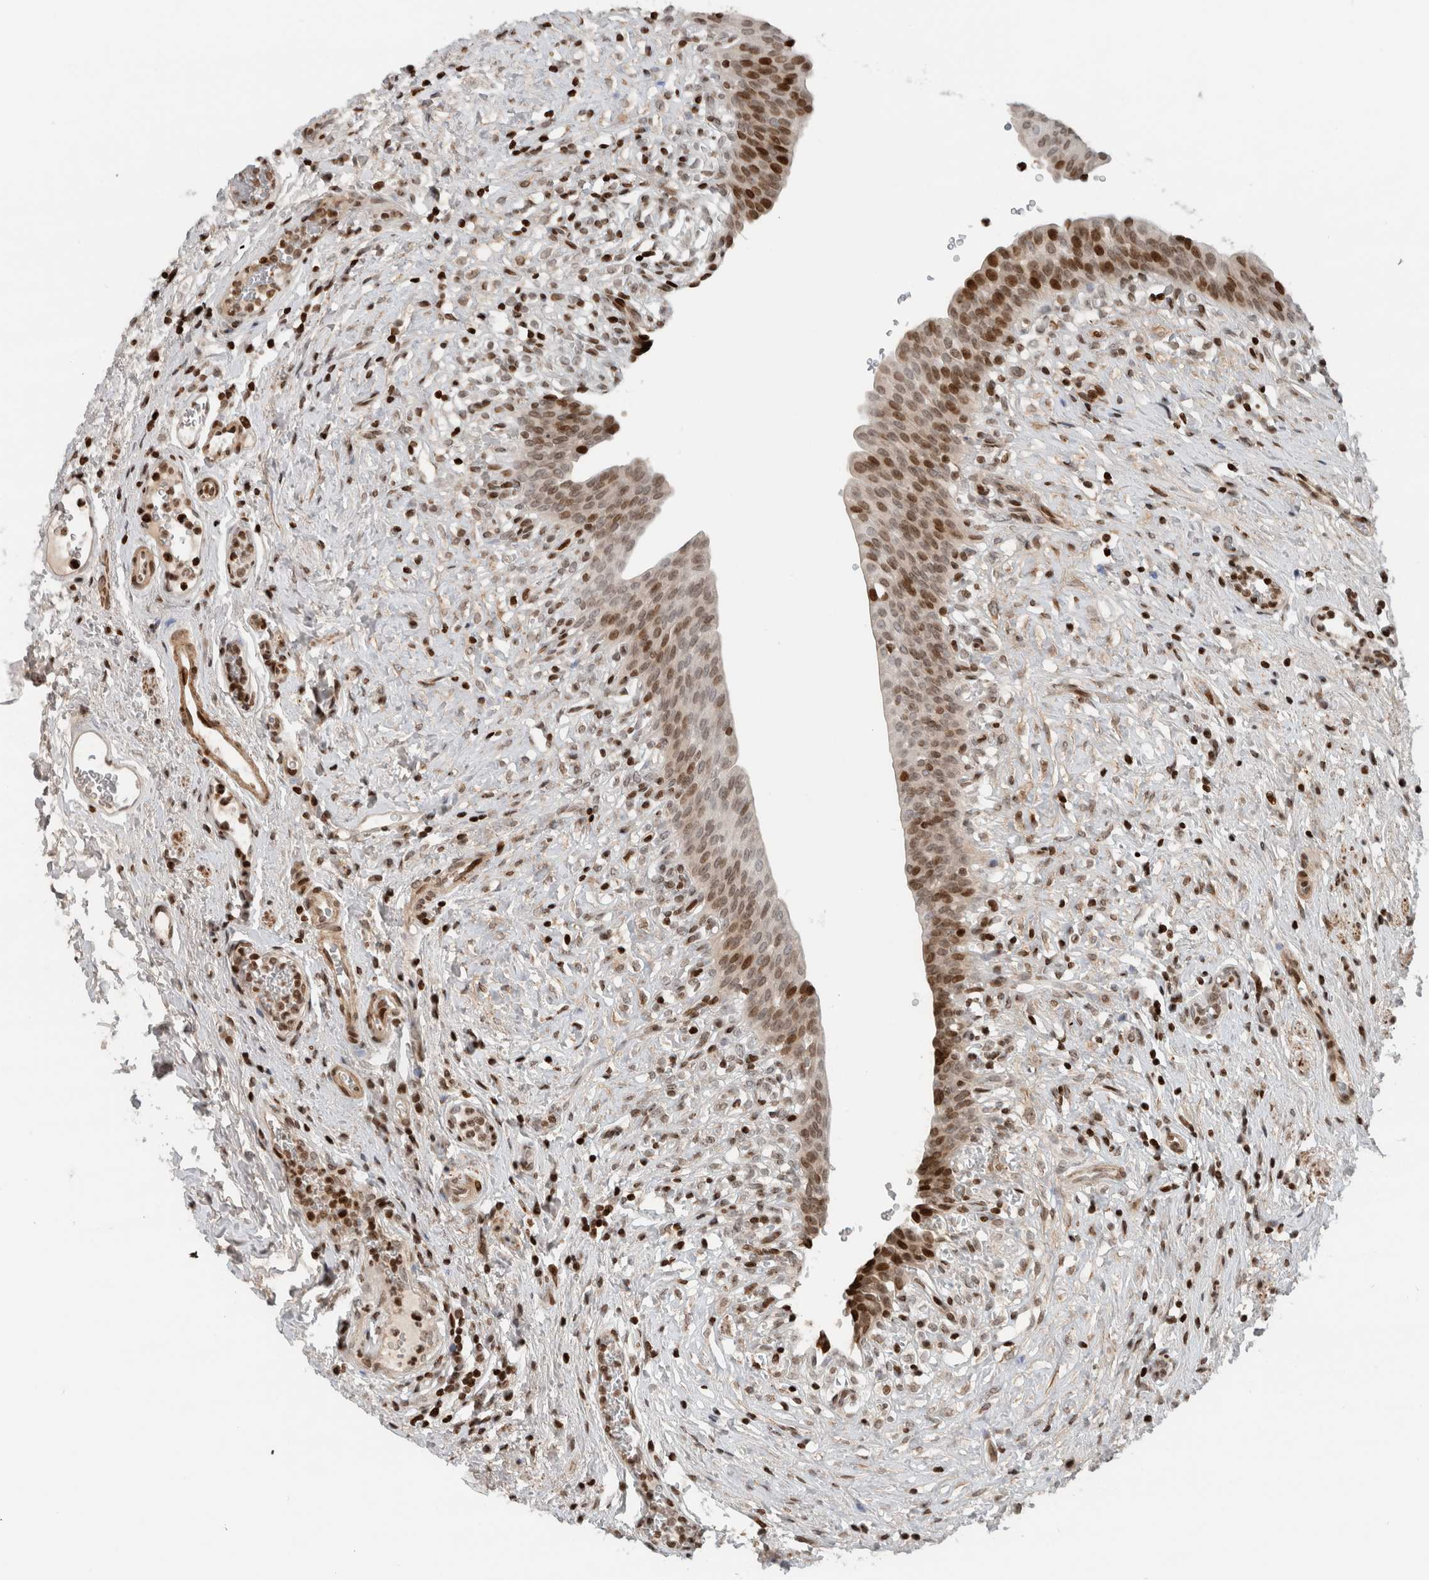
{"staining": {"intensity": "strong", "quantity": ">75%", "location": "nuclear"}, "tissue": "urothelial cancer", "cell_type": "Tumor cells", "image_type": "cancer", "snomed": [{"axis": "morphology", "description": "Urothelial carcinoma, Low grade"}, {"axis": "topography", "description": "Smooth muscle"}, {"axis": "topography", "description": "Urinary bladder"}], "caption": "A high-resolution photomicrograph shows immunohistochemistry staining of urothelial cancer, which shows strong nuclear positivity in approximately >75% of tumor cells. (Stains: DAB (3,3'-diaminobenzidine) in brown, nuclei in blue, Microscopy: brightfield microscopy at high magnification).", "gene": "GINS4", "patient": {"sex": "male", "age": 60}}